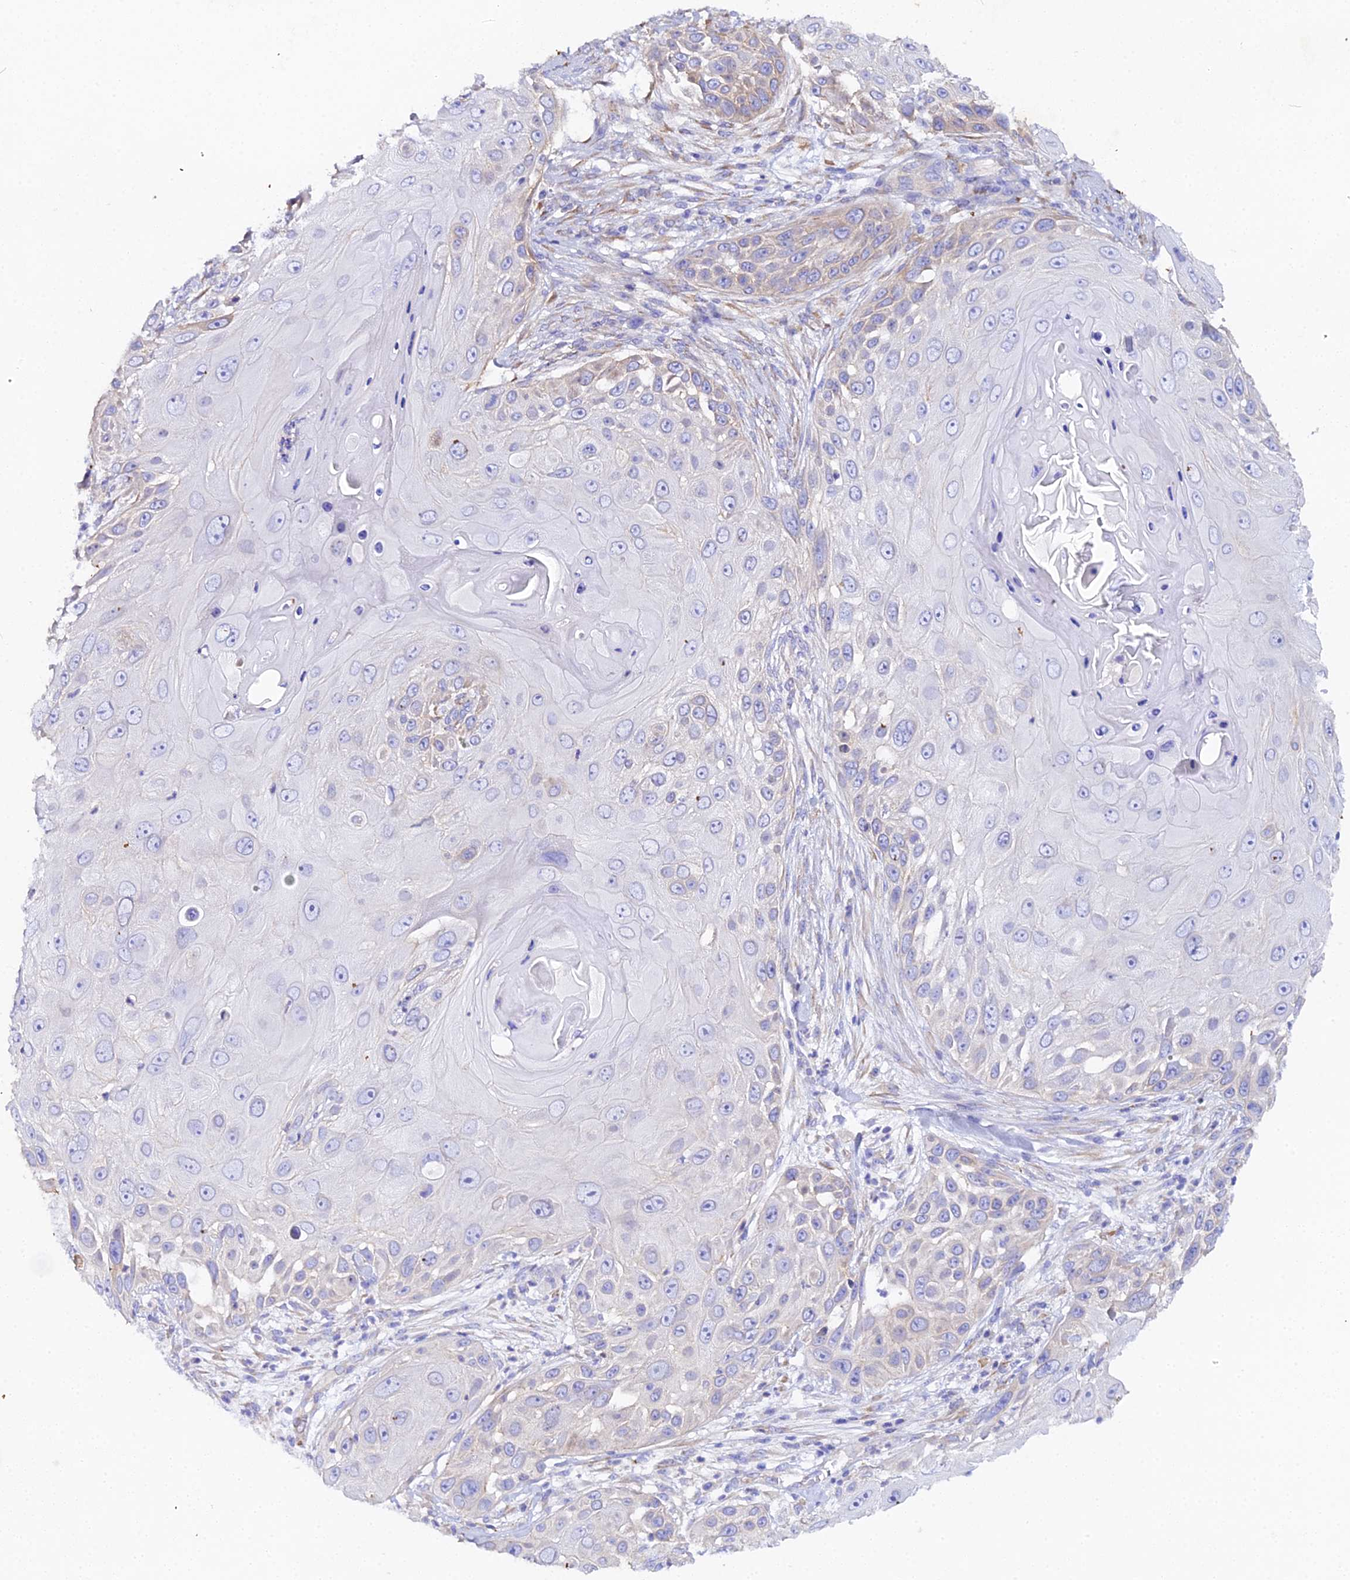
{"staining": {"intensity": "weak", "quantity": "<25%", "location": "cytoplasmic/membranous"}, "tissue": "skin cancer", "cell_type": "Tumor cells", "image_type": "cancer", "snomed": [{"axis": "morphology", "description": "Squamous cell carcinoma, NOS"}, {"axis": "topography", "description": "Skin"}], "caption": "Squamous cell carcinoma (skin) stained for a protein using immunohistochemistry displays no positivity tumor cells.", "gene": "CFAP45", "patient": {"sex": "female", "age": 44}}